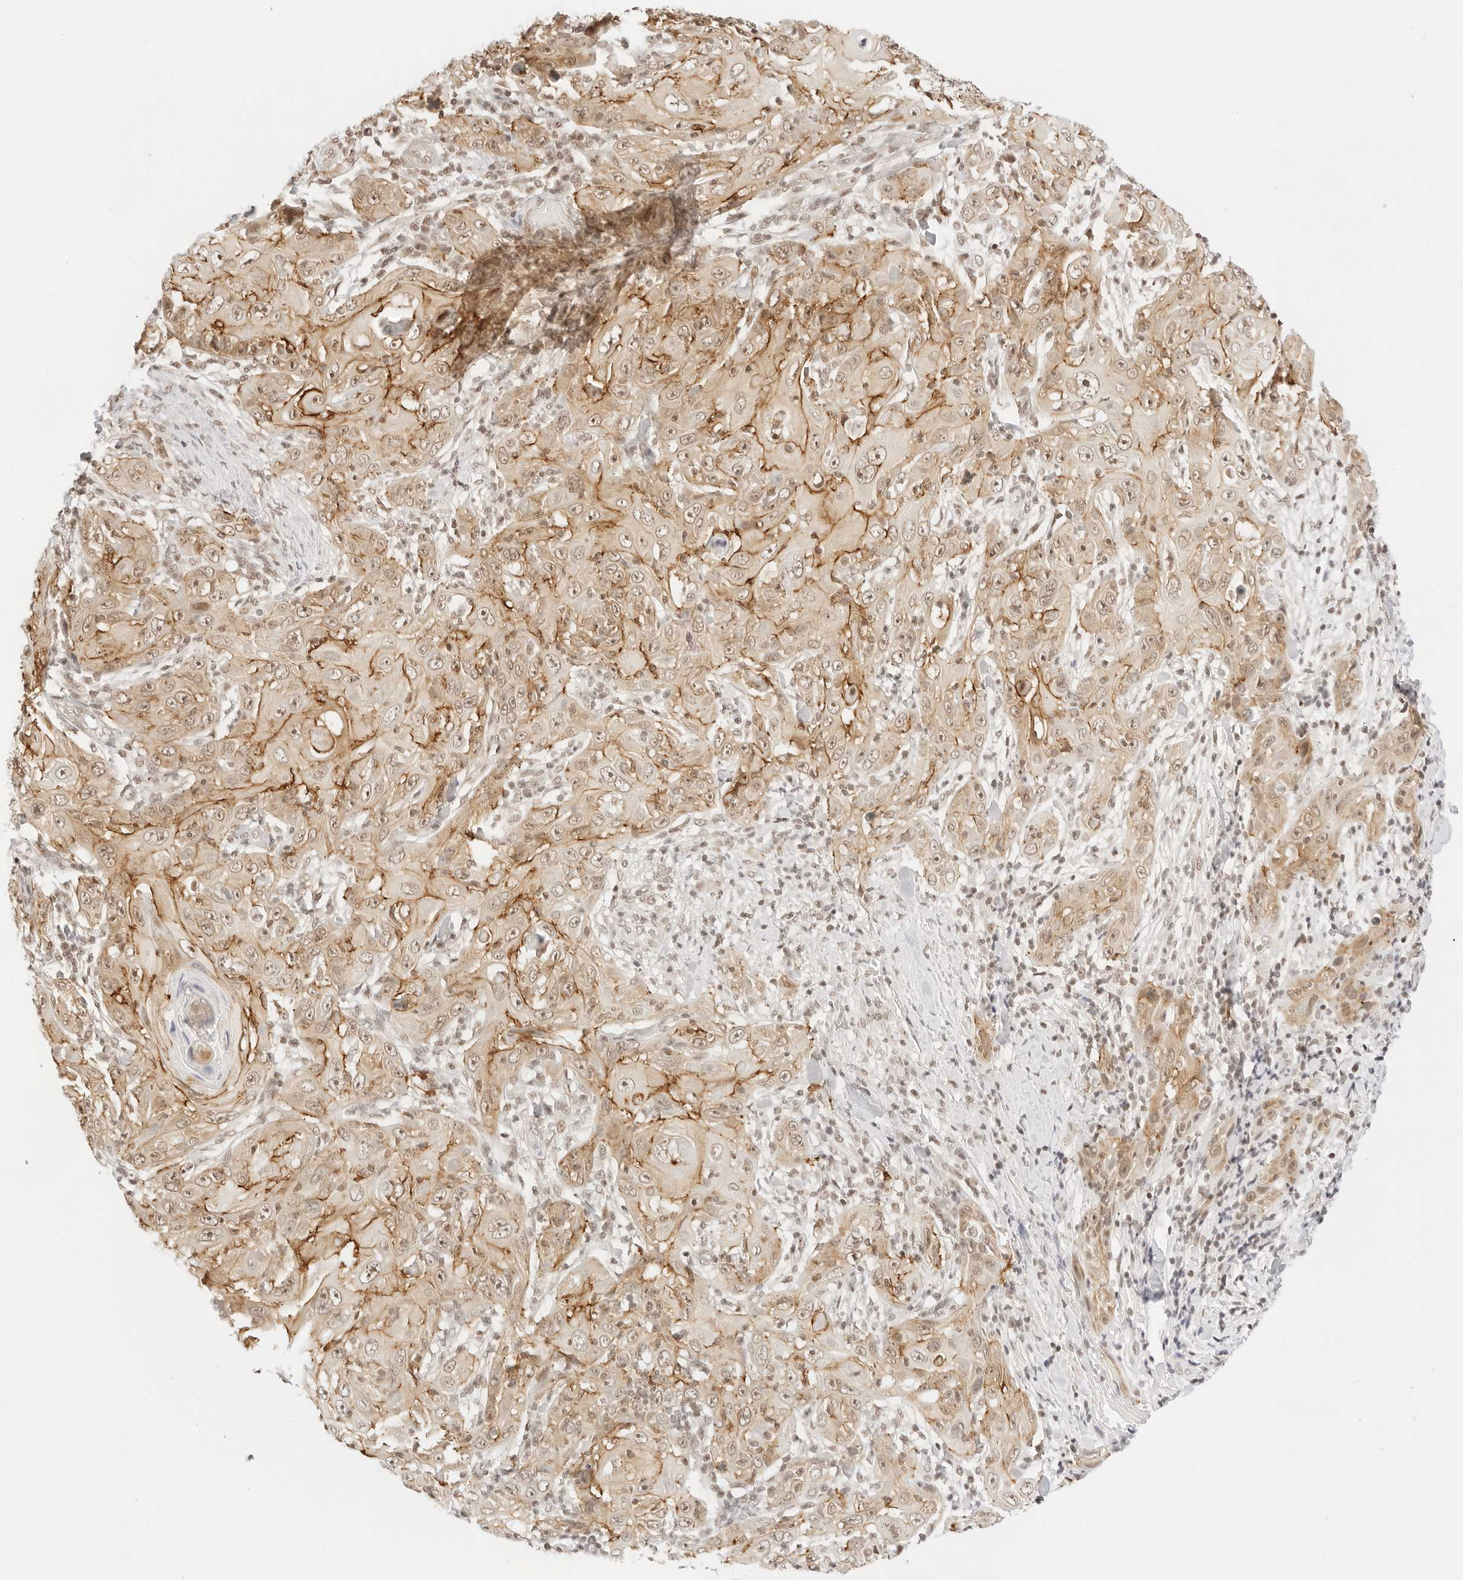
{"staining": {"intensity": "moderate", "quantity": ">75%", "location": "cytoplasmic/membranous,nuclear"}, "tissue": "skin cancer", "cell_type": "Tumor cells", "image_type": "cancer", "snomed": [{"axis": "morphology", "description": "Squamous cell carcinoma, NOS"}, {"axis": "topography", "description": "Skin"}], "caption": "Squamous cell carcinoma (skin) tissue exhibits moderate cytoplasmic/membranous and nuclear expression in approximately >75% of tumor cells, visualized by immunohistochemistry.", "gene": "GNAS", "patient": {"sex": "female", "age": 88}}